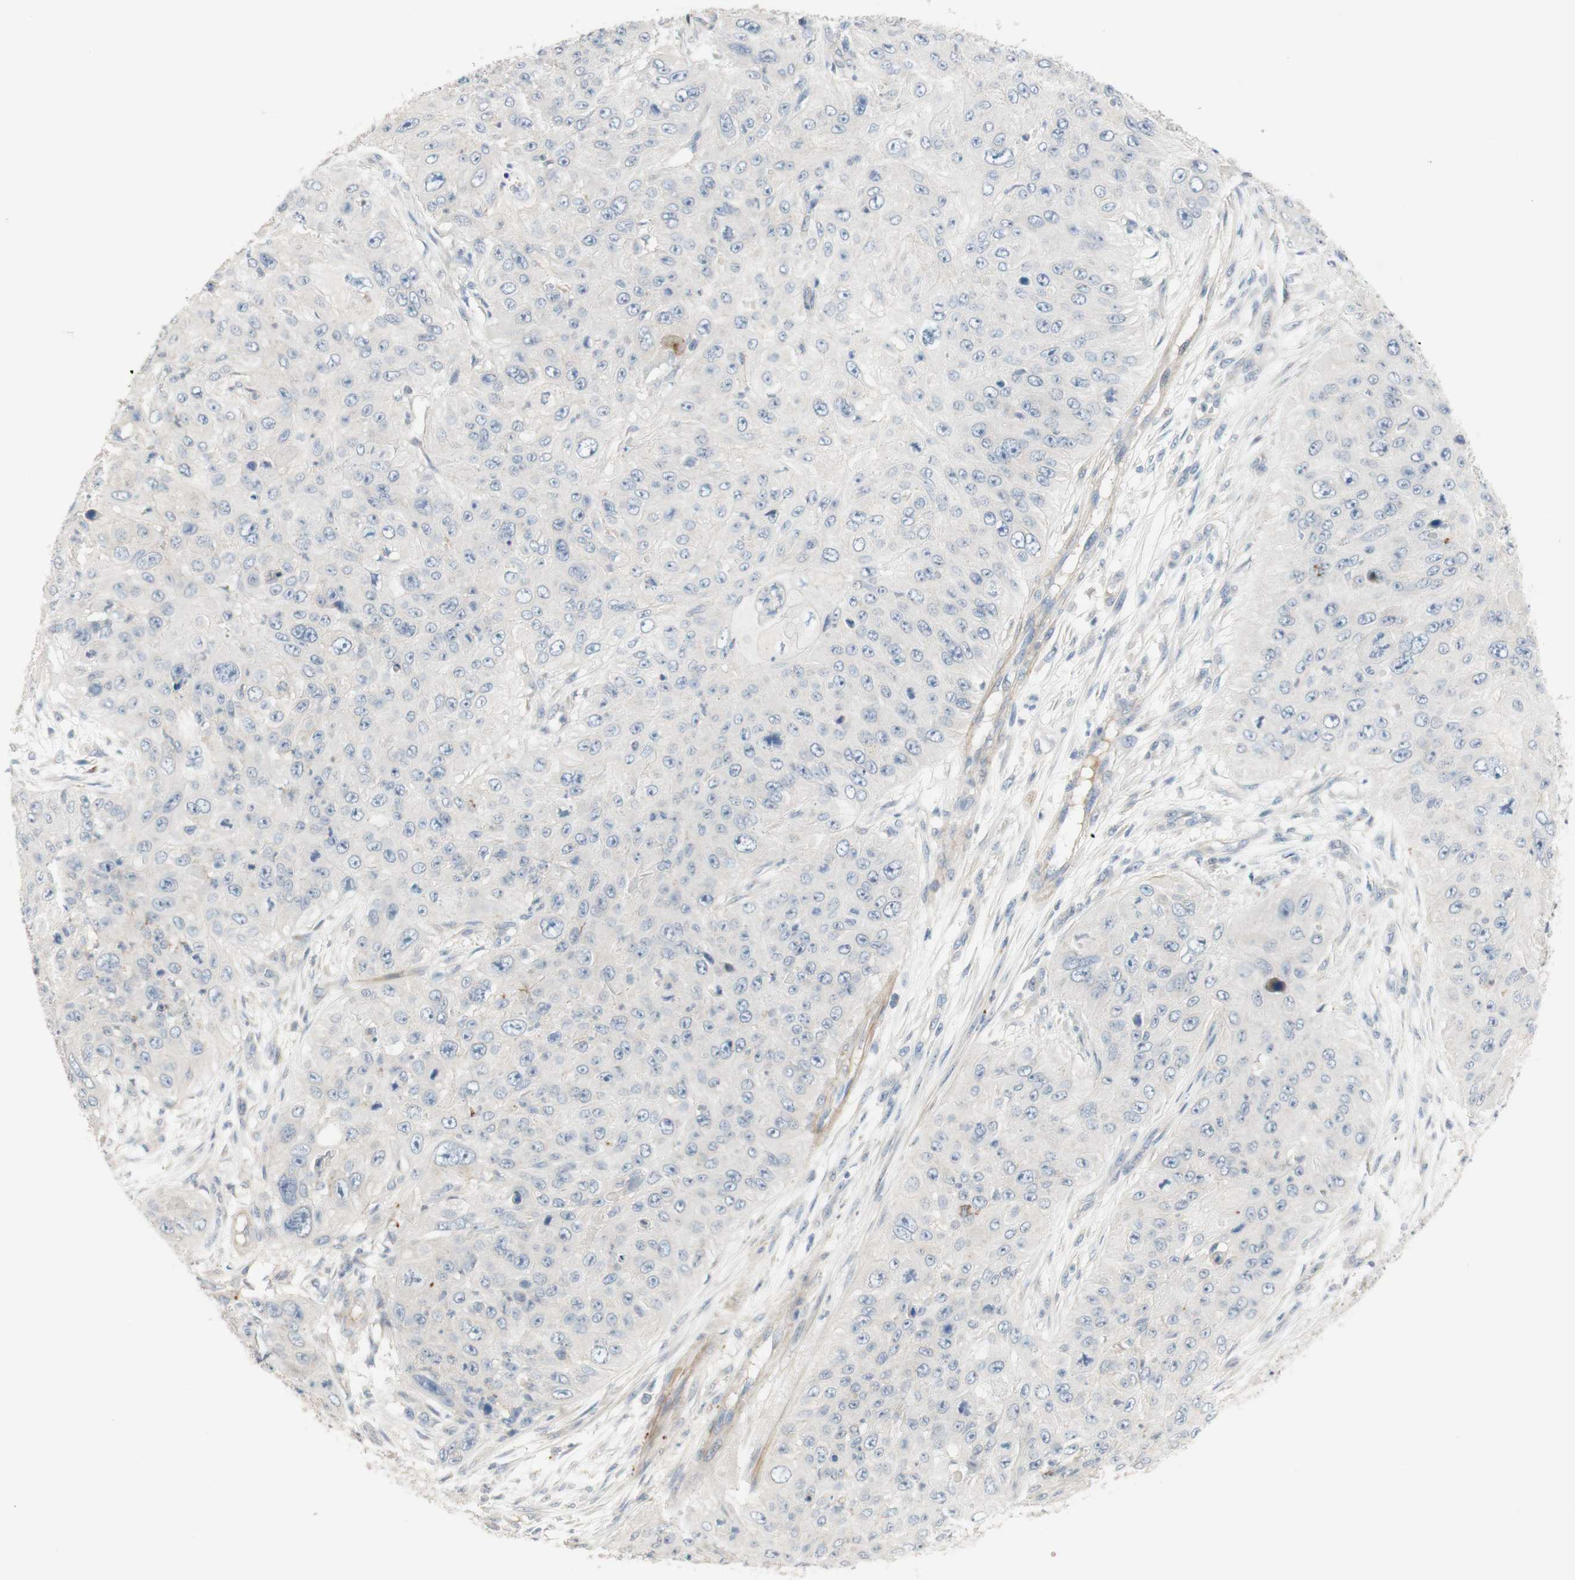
{"staining": {"intensity": "negative", "quantity": "none", "location": "none"}, "tissue": "skin cancer", "cell_type": "Tumor cells", "image_type": "cancer", "snomed": [{"axis": "morphology", "description": "Squamous cell carcinoma, NOS"}, {"axis": "topography", "description": "Skin"}], "caption": "Image shows no significant protein staining in tumor cells of skin squamous cell carcinoma.", "gene": "MANEA", "patient": {"sex": "female", "age": 80}}